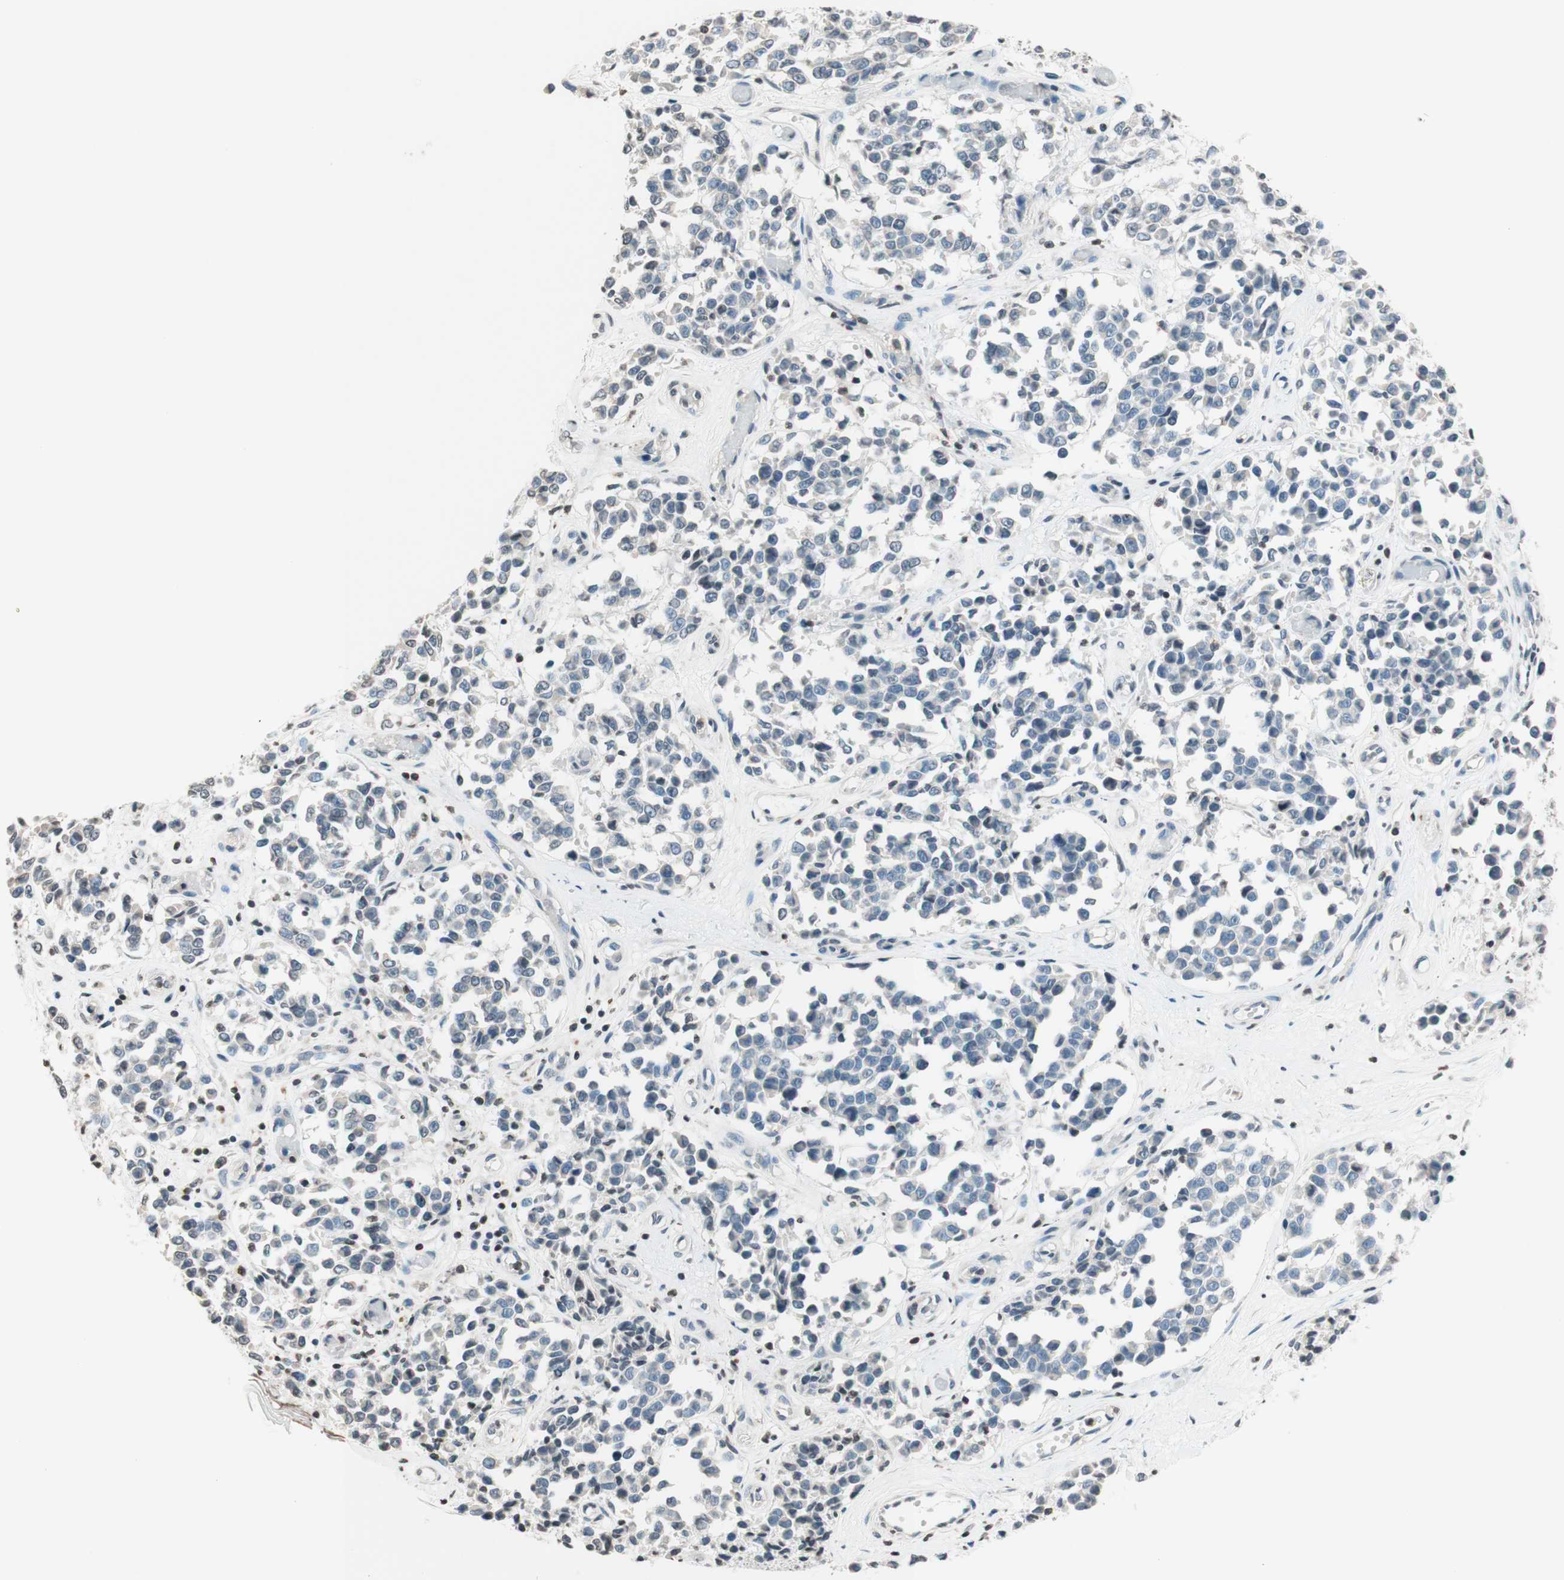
{"staining": {"intensity": "negative", "quantity": "none", "location": "none"}, "tissue": "melanoma", "cell_type": "Tumor cells", "image_type": "cancer", "snomed": [{"axis": "morphology", "description": "Malignant melanoma, NOS"}, {"axis": "topography", "description": "Skin"}], "caption": "Human melanoma stained for a protein using immunohistochemistry (IHC) displays no positivity in tumor cells.", "gene": "WIPF1", "patient": {"sex": "female", "age": 64}}